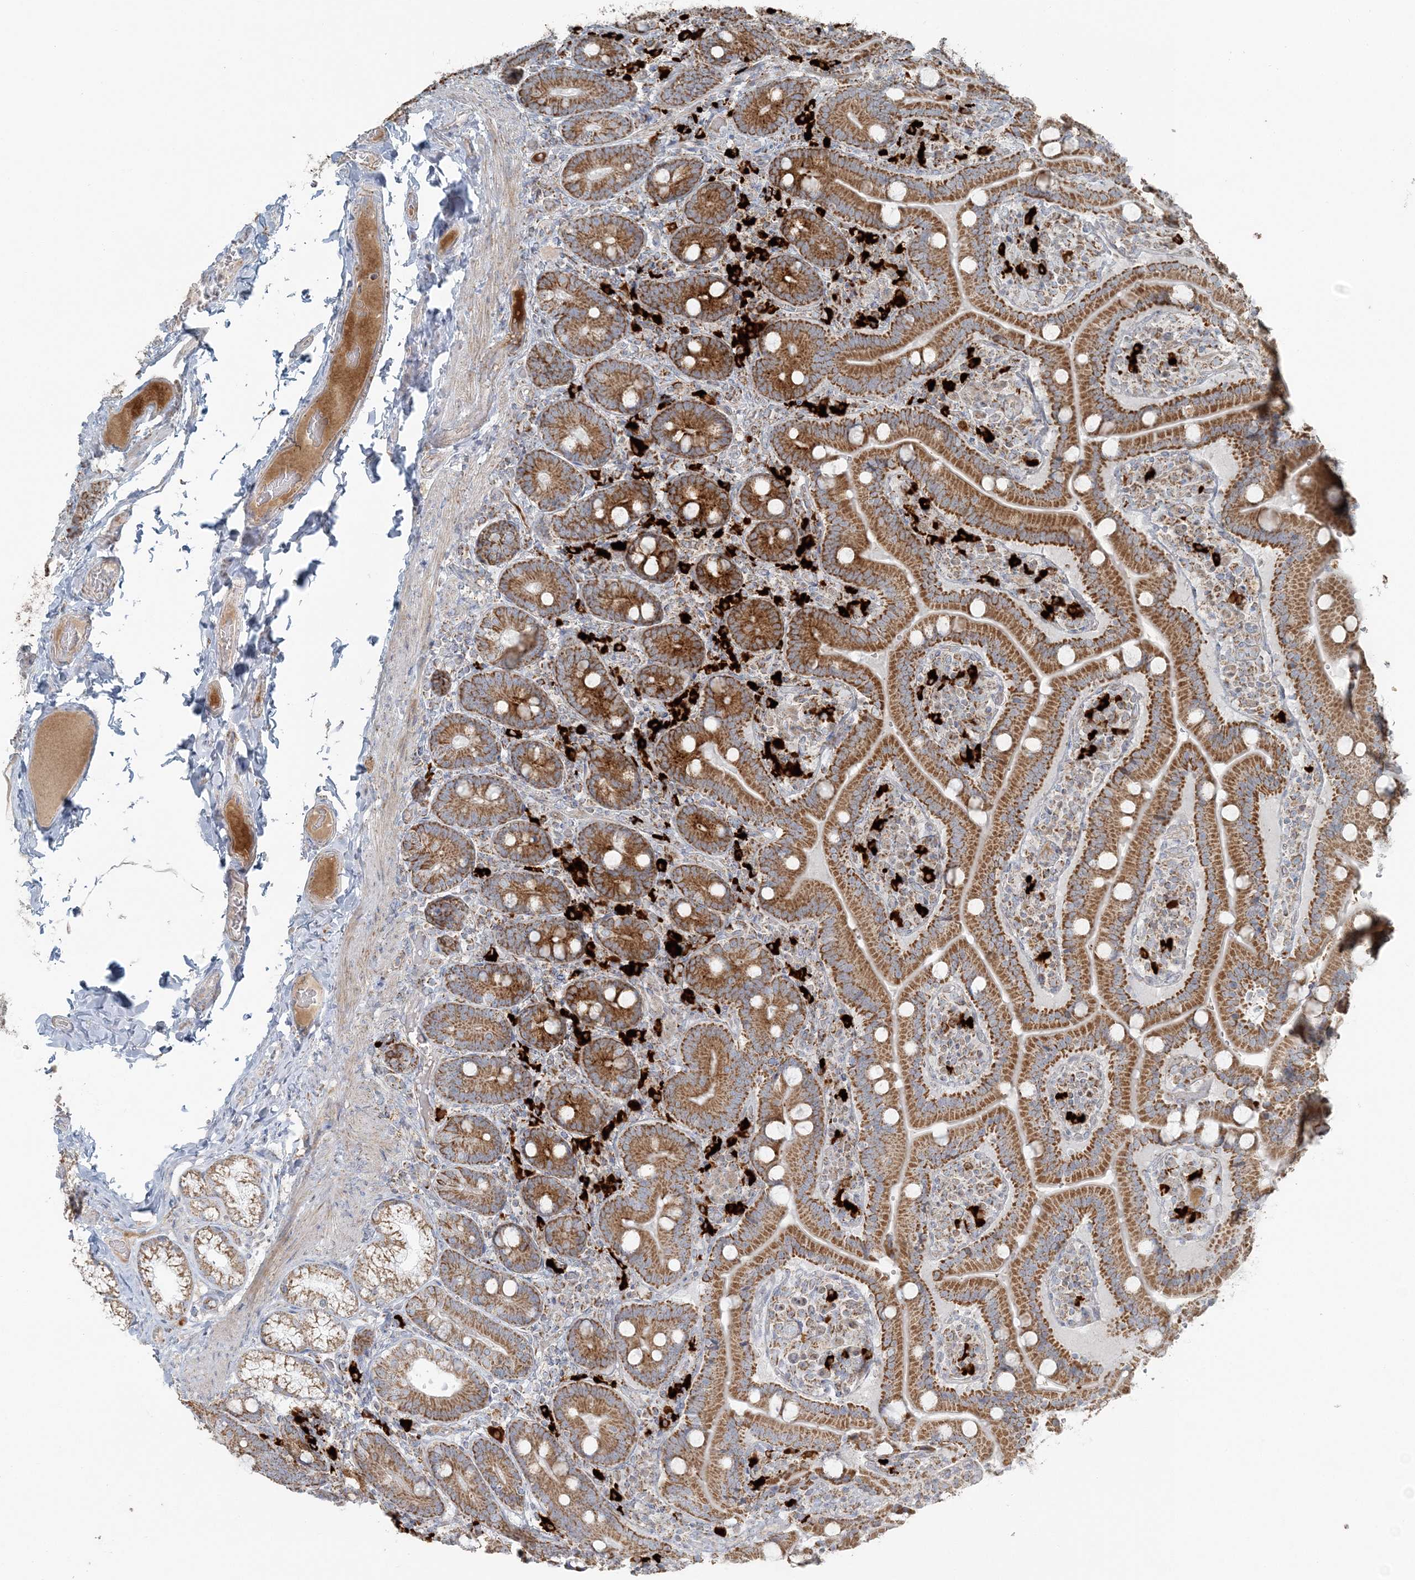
{"staining": {"intensity": "moderate", "quantity": ">75%", "location": "cytoplasmic/membranous"}, "tissue": "duodenum", "cell_type": "Glandular cells", "image_type": "normal", "snomed": [{"axis": "morphology", "description": "Normal tissue, NOS"}, {"axis": "topography", "description": "Duodenum"}], "caption": "Immunohistochemical staining of normal duodenum displays medium levels of moderate cytoplasmic/membranous expression in about >75% of glandular cells. The protein is stained brown, and the nuclei are stained in blue (DAB IHC with brightfield microscopy, high magnification).", "gene": "SLC22A16", "patient": {"sex": "female", "age": 62}}